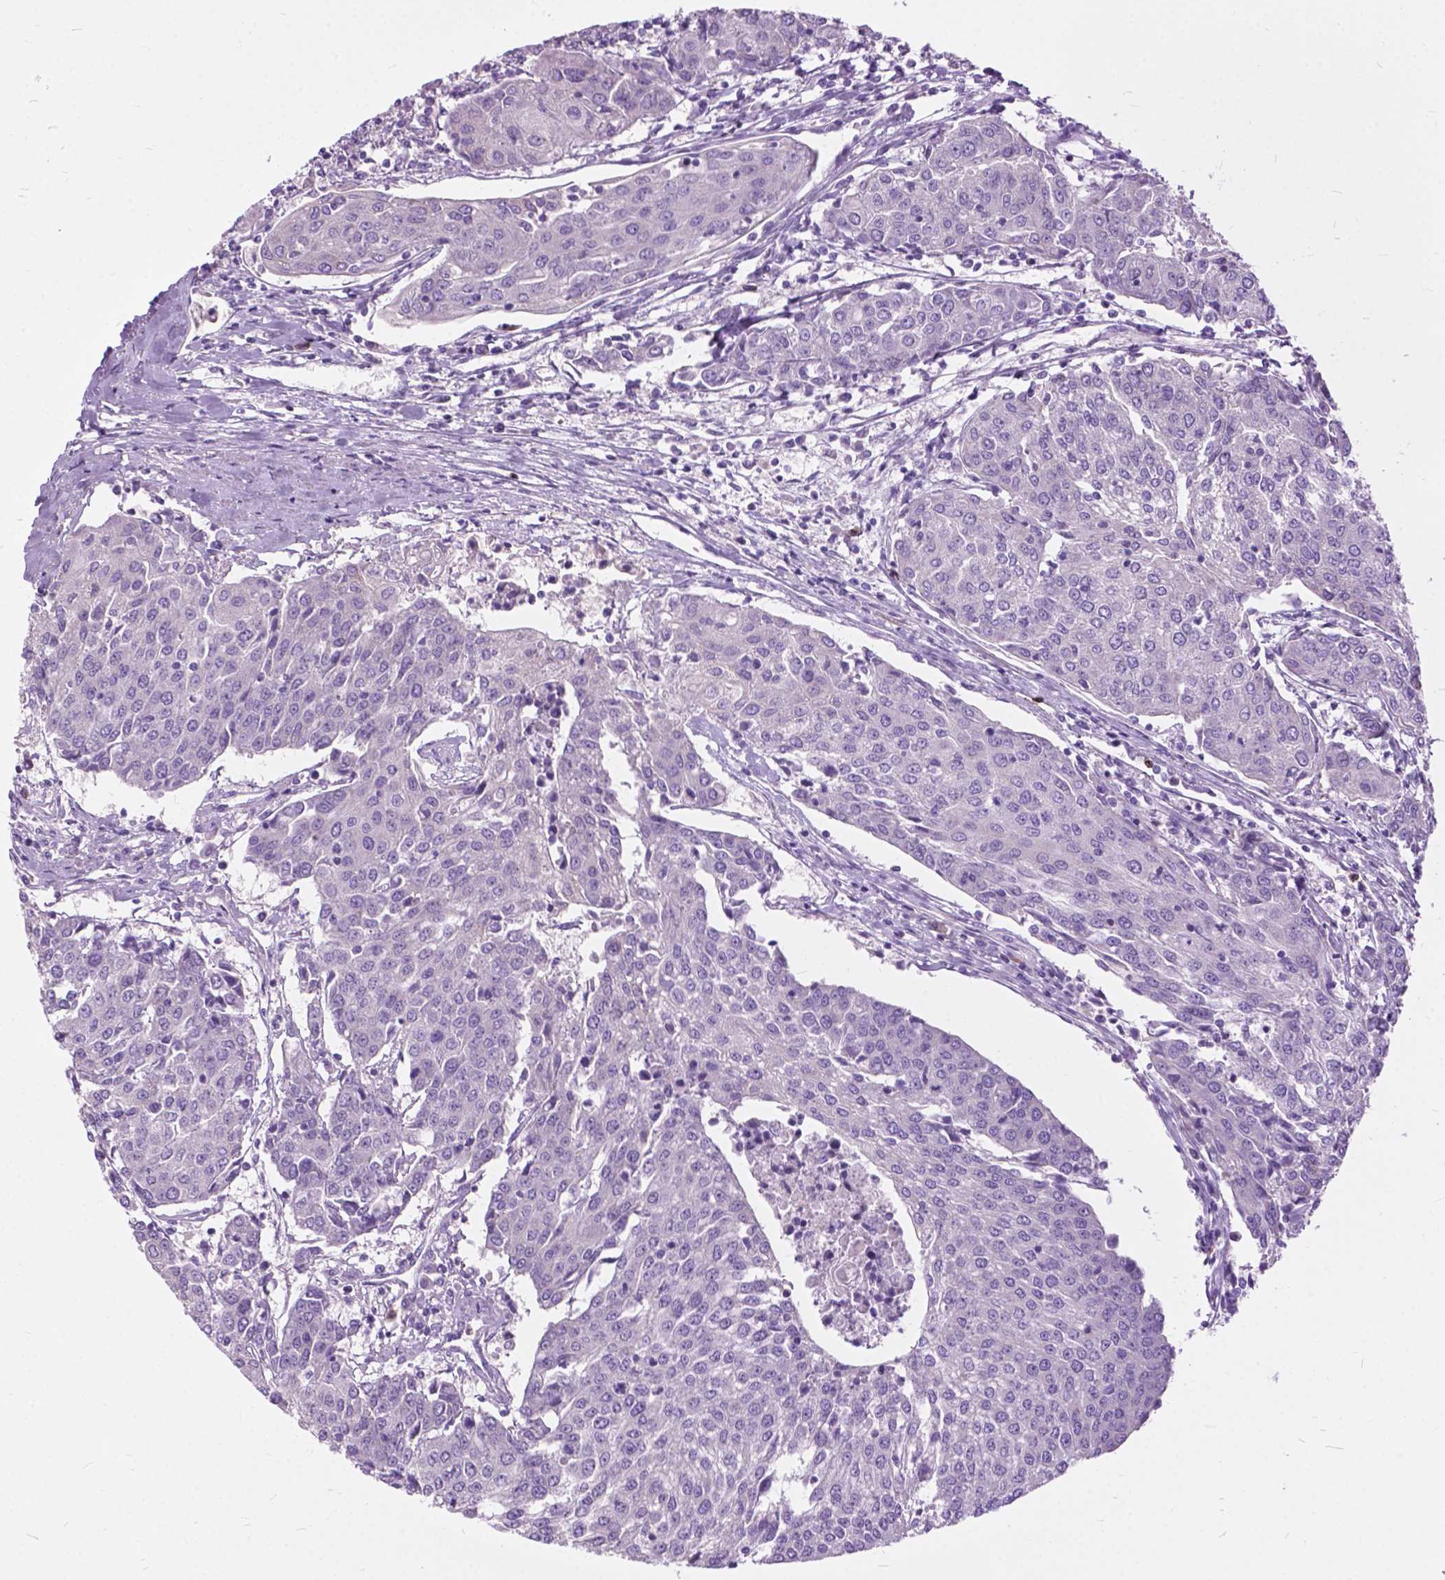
{"staining": {"intensity": "negative", "quantity": "none", "location": "none"}, "tissue": "urothelial cancer", "cell_type": "Tumor cells", "image_type": "cancer", "snomed": [{"axis": "morphology", "description": "Urothelial carcinoma, High grade"}, {"axis": "topography", "description": "Urinary bladder"}], "caption": "Protein analysis of urothelial cancer shows no significant expression in tumor cells.", "gene": "PRR35", "patient": {"sex": "female", "age": 85}}